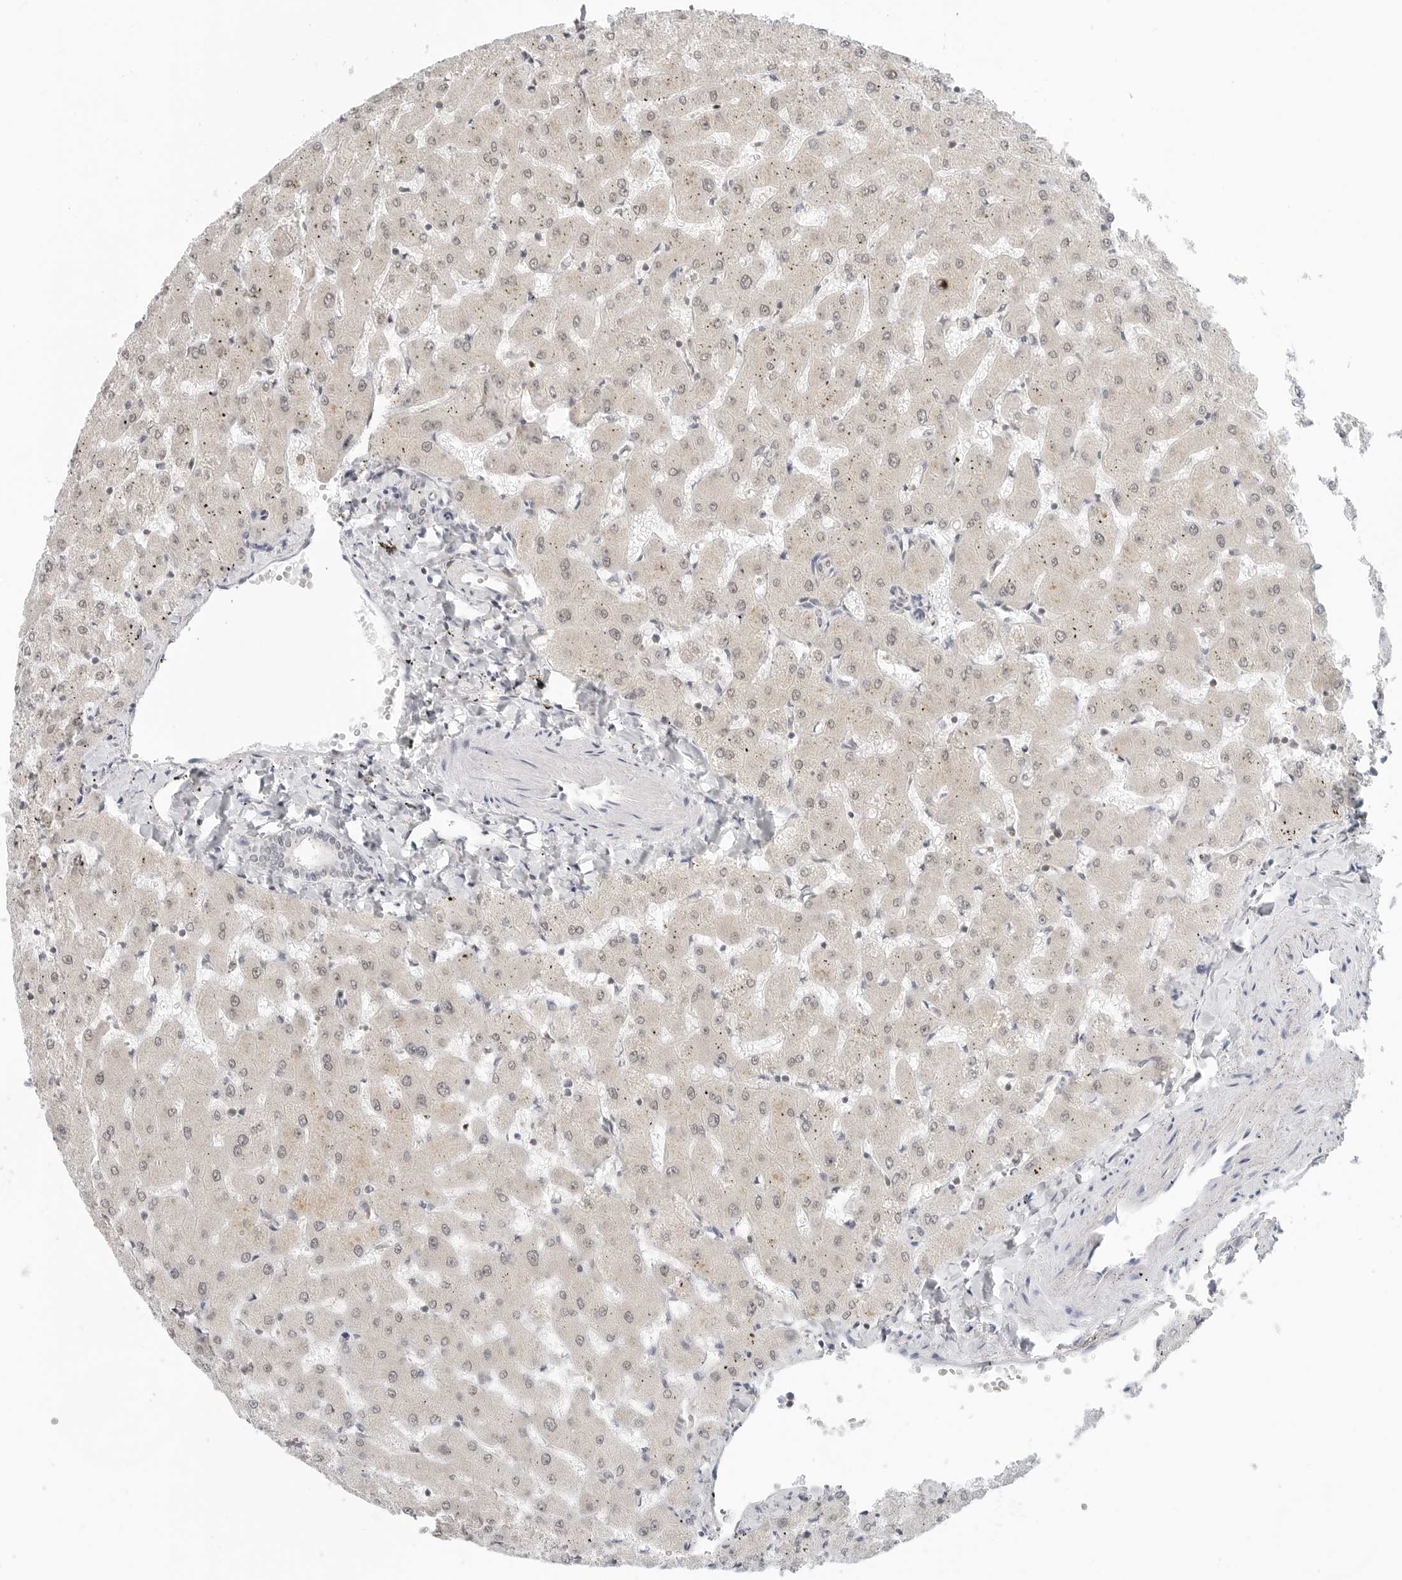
{"staining": {"intensity": "negative", "quantity": "none", "location": "none"}, "tissue": "liver", "cell_type": "Cholangiocytes", "image_type": "normal", "snomed": [{"axis": "morphology", "description": "Normal tissue, NOS"}, {"axis": "topography", "description": "Liver"}], "caption": "DAB (3,3'-diaminobenzidine) immunohistochemical staining of unremarkable liver displays no significant expression in cholangiocytes. (DAB immunohistochemistry visualized using brightfield microscopy, high magnification).", "gene": "METAP1", "patient": {"sex": "female", "age": 63}}